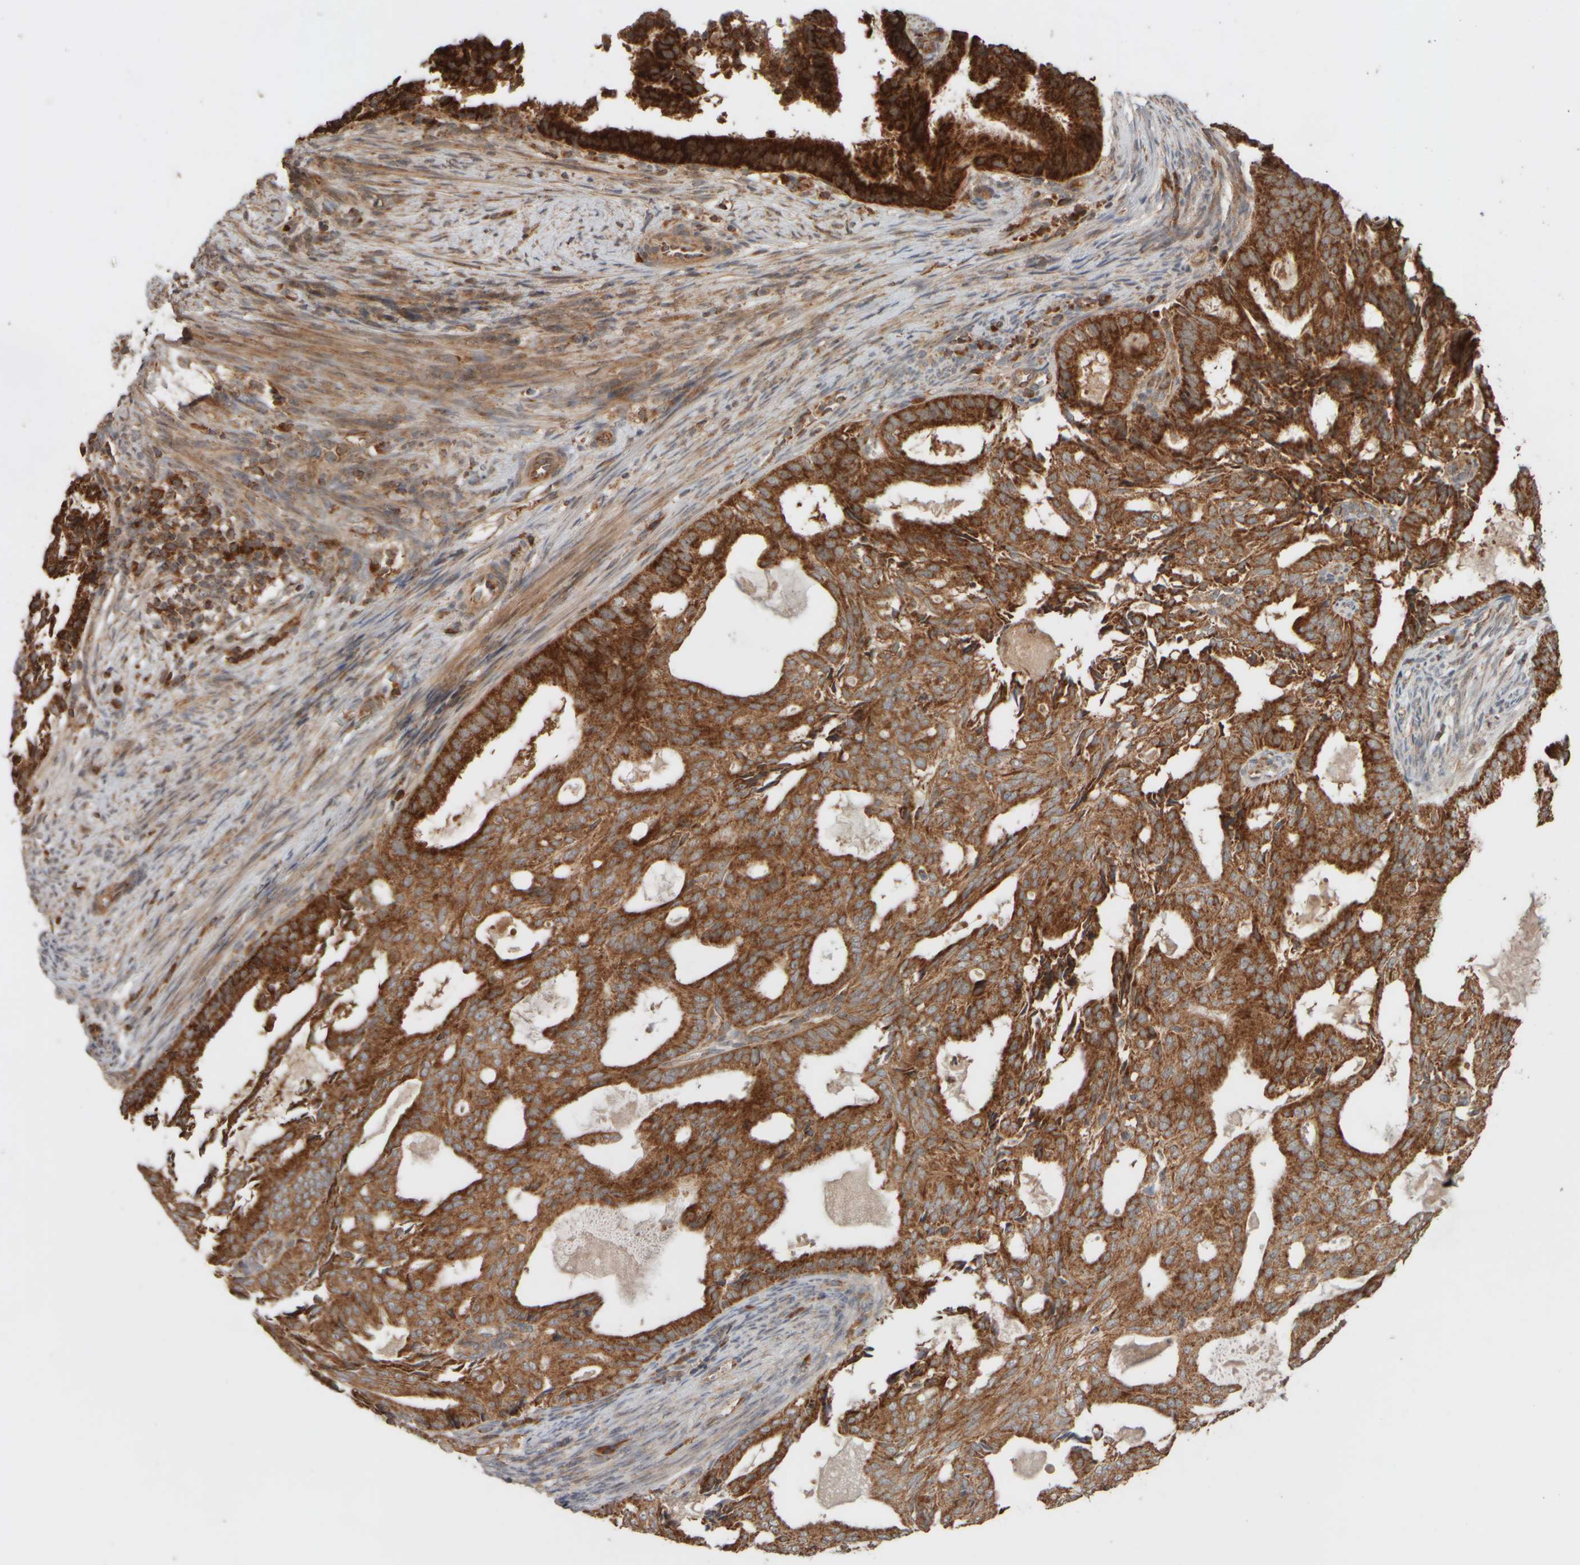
{"staining": {"intensity": "strong", "quantity": ">75%", "location": "cytoplasmic/membranous"}, "tissue": "endometrial cancer", "cell_type": "Tumor cells", "image_type": "cancer", "snomed": [{"axis": "morphology", "description": "Adenocarcinoma, NOS"}, {"axis": "topography", "description": "Endometrium"}], "caption": "Immunohistochemical staining of endometrial adenocarcinoma demonstrates high levels of strong cytoplasmic/membranous protein expression in about >75% of tumor cells.", "gene": "EIF2B3", "patient": {"sex": "female", "age": 58}}